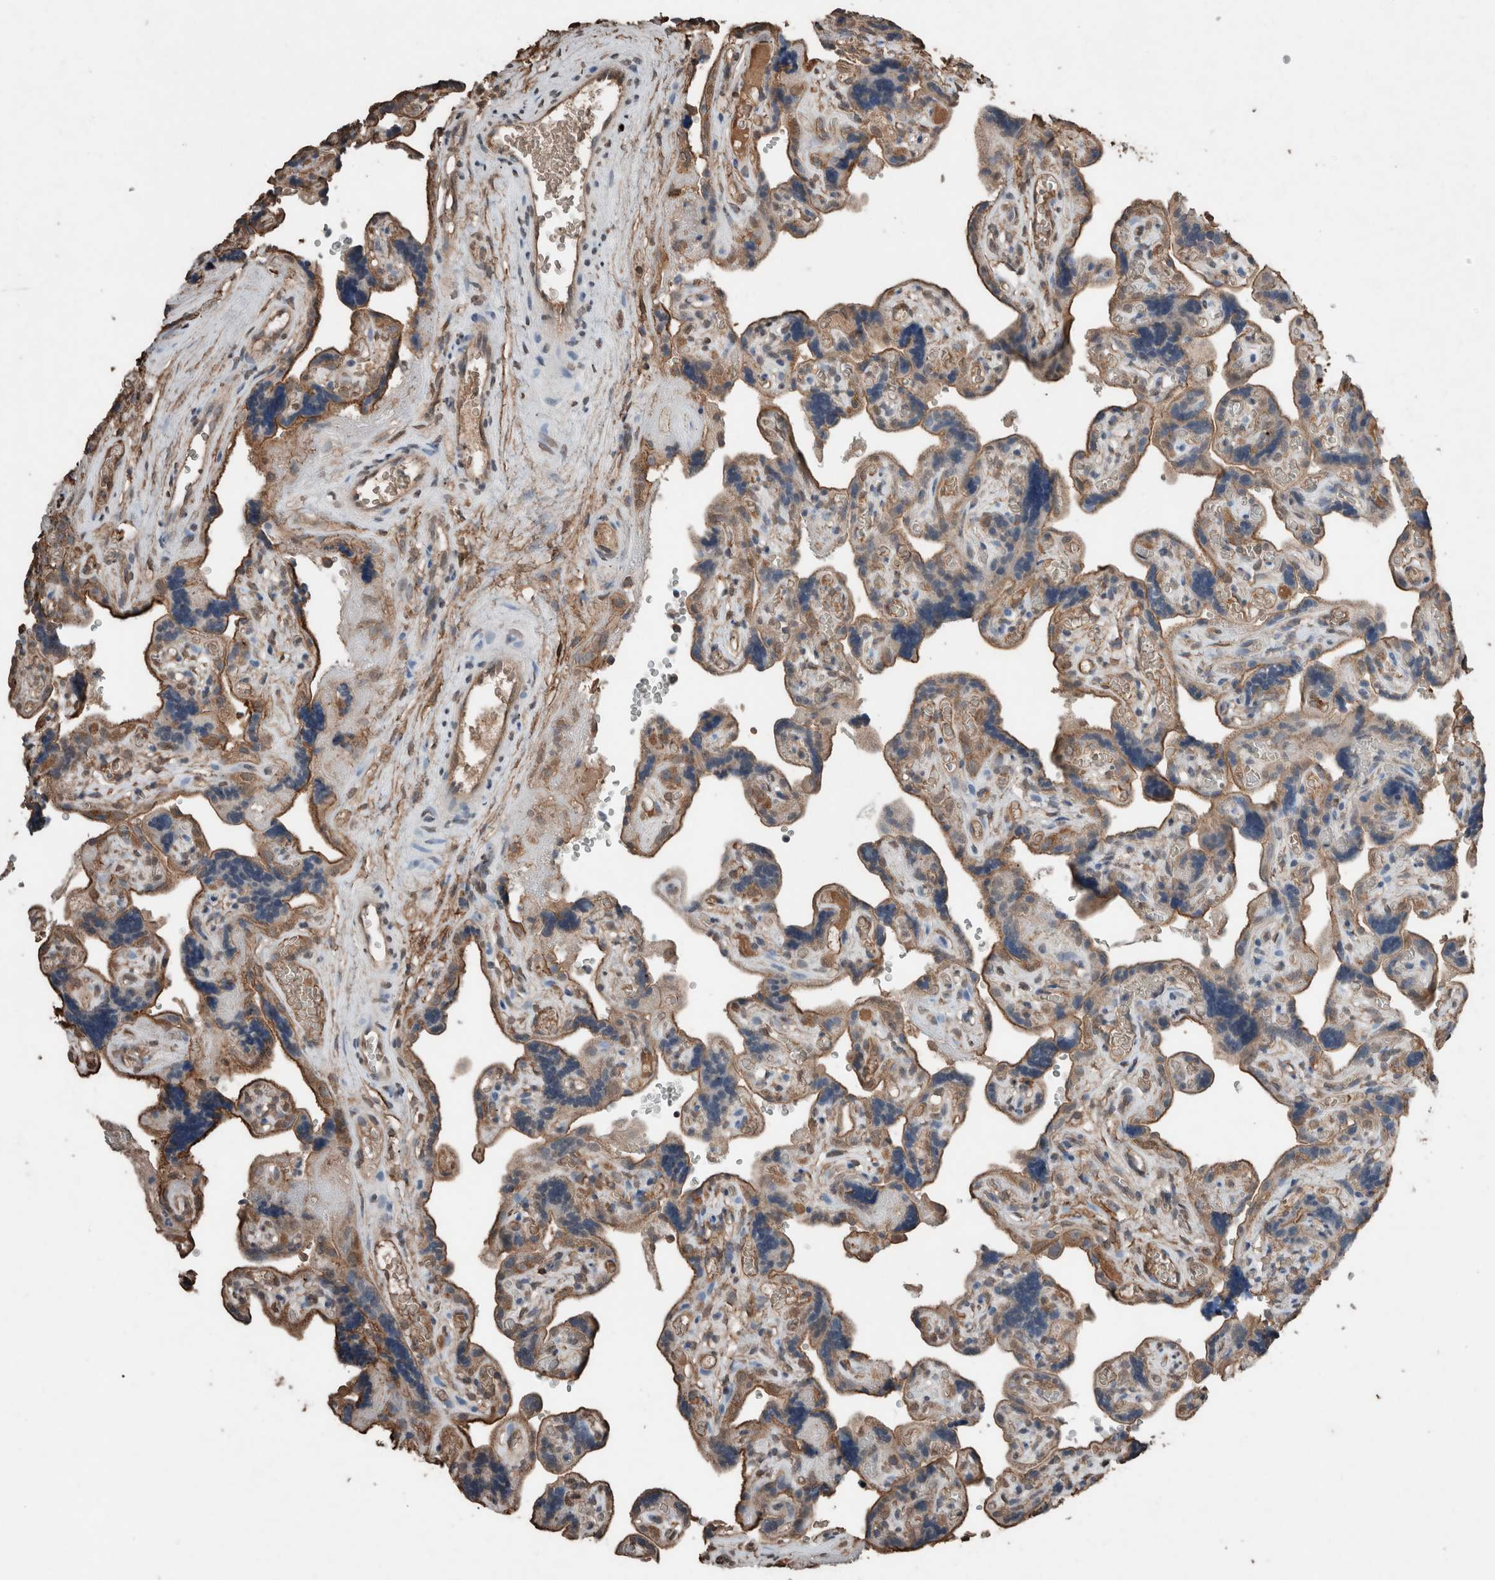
{"staining": {"intensity": "moderate", "quantity": ">75%", "location": "cytoplasmic/membranous"}, "tissue": "placenta", "cell_type": "Trophoblastic cells", "image_type": "normal", "snomed": [{"axis": "morphology", "description": "Normal tissue, NOS"}, {"axis": "topography", "description": "Placenta"}], "caption": "IHC micrograph of benign placenta: human placenta stained using immunohistochemistry (IHC) exhibits medium levels of moderate protein expression localized specifically in the cytoplasmic/membranous of trophoblastic cells, appearing as a cytoplasmic/membranous brown color.", "gene": "S100A10", "patient": {"sex": "female", "age": 30}}